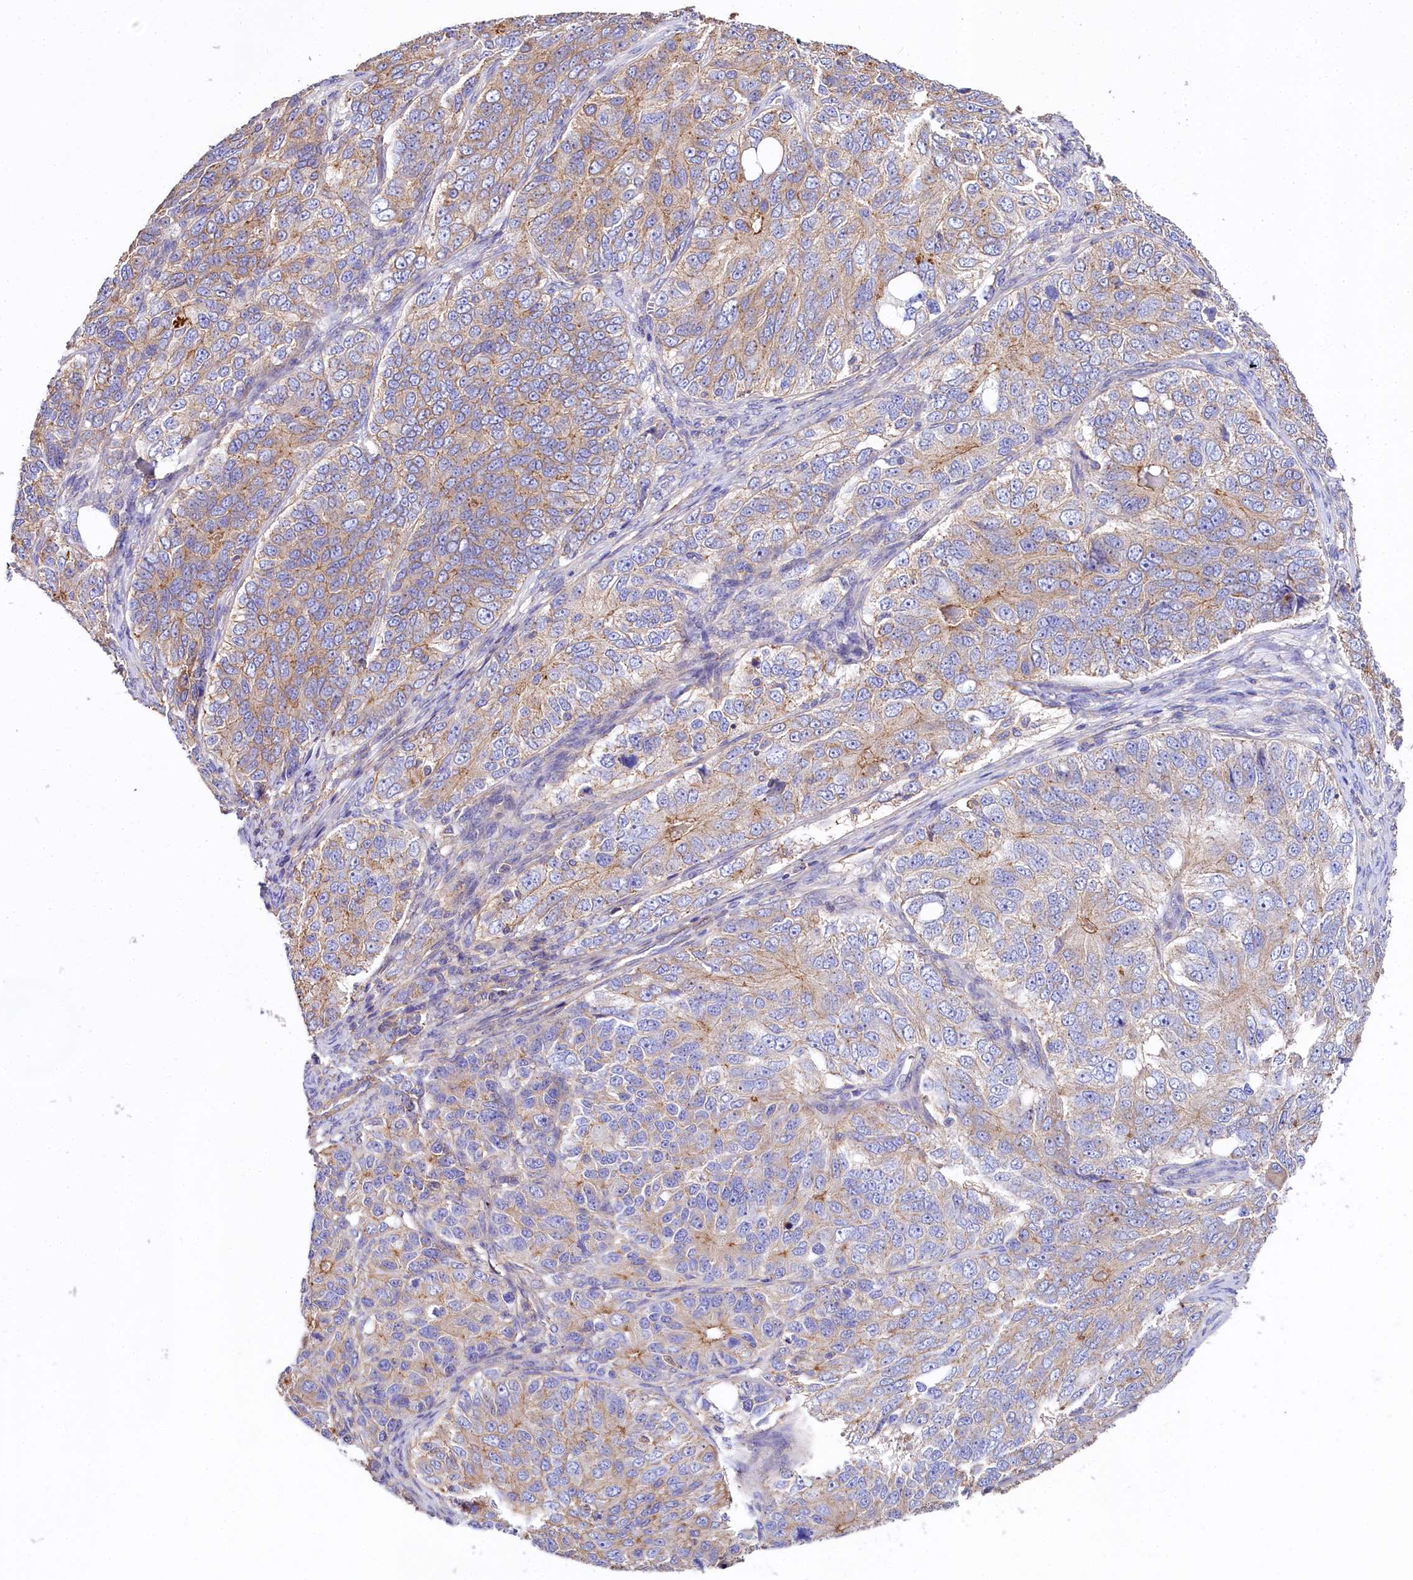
{"staining": {"intensity": "moderate", "quantity": "<25%", "location": "cytoplasmic/membranous"}, "tissue": "ovarian cancer", "cell_type": "Tumor cells", "image_type": "cancer", "snomed": [{"axis": "morphology", "description": "Carcinoma, endometroid"}, {"axis": "topography", "description": "Ovary"}], "caption": "Protein staining of endometroid carcinoma (ovarian) tissue reveals moderate cytoplasmic/membranous positivity in approximately <25% of tumor cells.", "gene": "FCHSD2", "patient": {"sex": "female", "age": 51}}